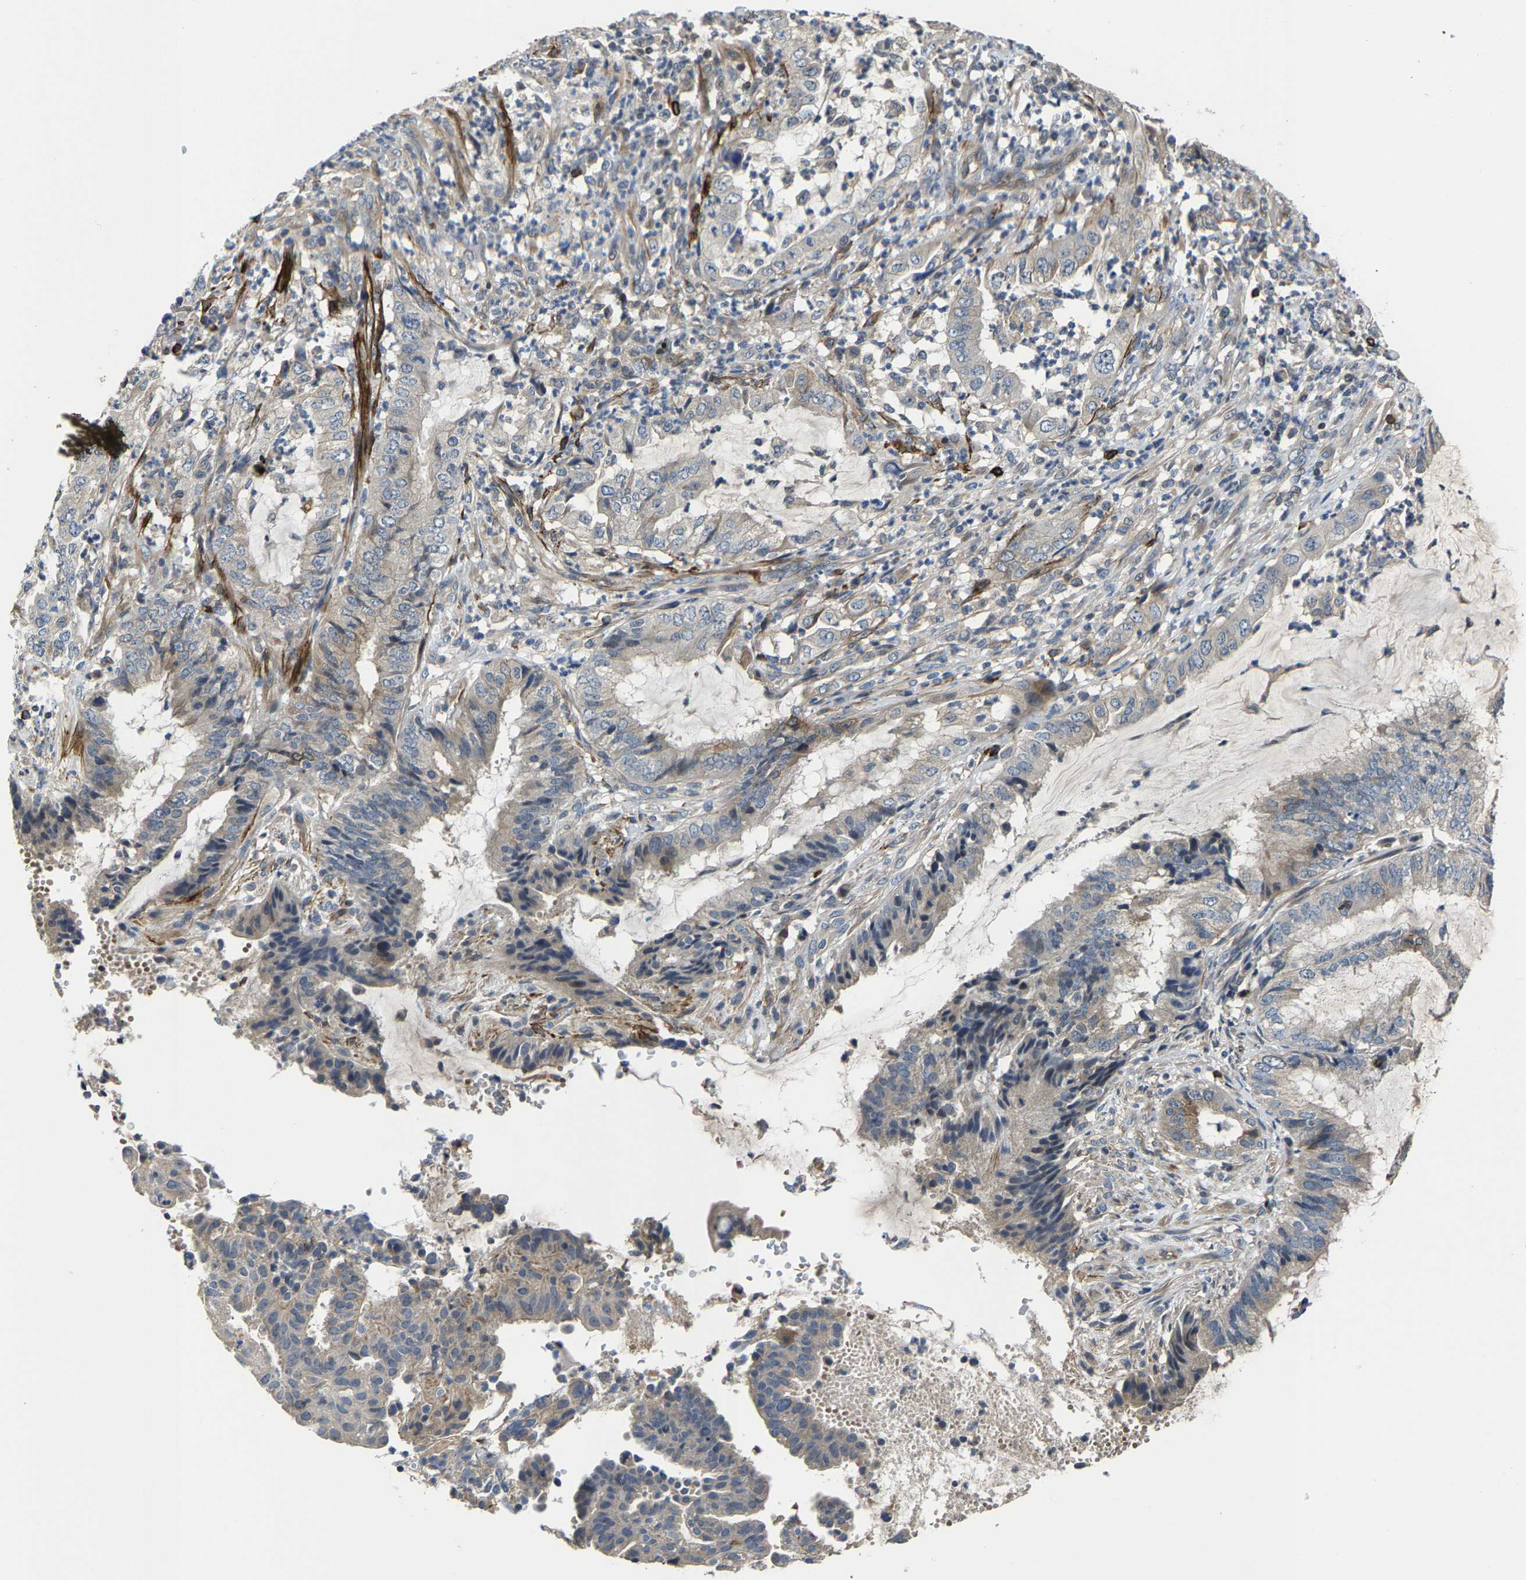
{"staining": {"intensity": "weak", "quantity": "<25%", "location": "cytoplasmic/membranous"}, "tissue": "endometrial cancer", "cell_type": "Tumor cells", "image_type": "cancer", "snomed": [{"axis": "morphology", "description": "Adenocarcinoma, NOS"}, {"axis": "topography", "description": "Endometrium"}], "caption": "IHC of endometrial cancer (adenocarcinoma) reveals no staining in tumor cells.", "gene": "AGBL3", "patient": {"sex": "female", "age": 51}}